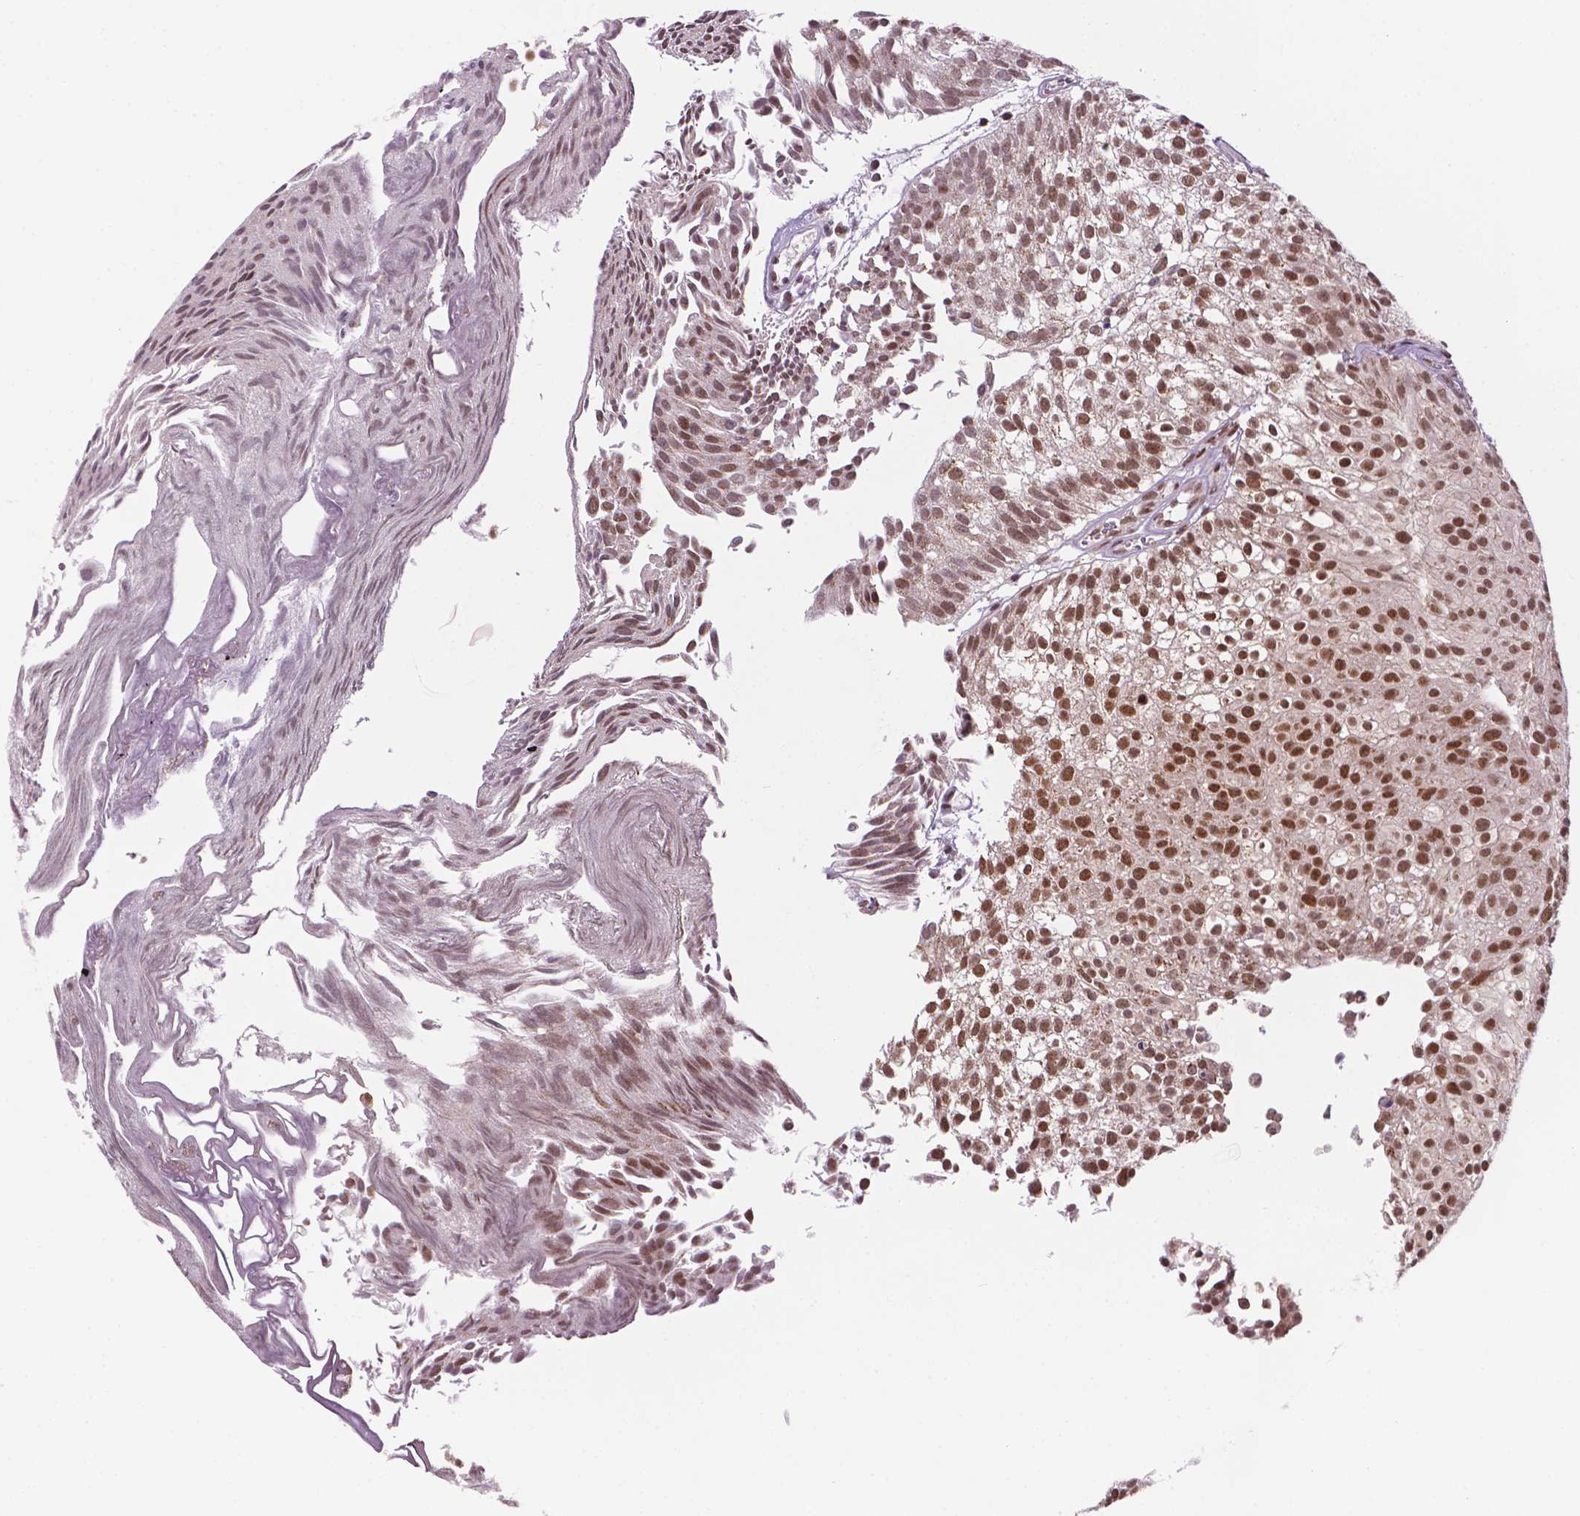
{"staining": {"intensity": "moderate", "quantity": ">75%", "location": "nuclear"}, "tissue": "urothelial cancer", "cell_type": "Tumor cells", "image_type": "cancer", "snomed": [{"axis": "morphology", "description": "Urothelial carcinoma, Low grade"}, {"axis": "topography", "description": "Urinary bladder"}], "caption": "Immunohistochemical staining of urothelial cancer demonstrates medium levels of moderate nuclear expression in about >75% of tumor cells. Ihc stains the protein in brown and the nuclei are stained blue.", "gene": "PER2", "patient": {"sex": "male", "age": 70}}